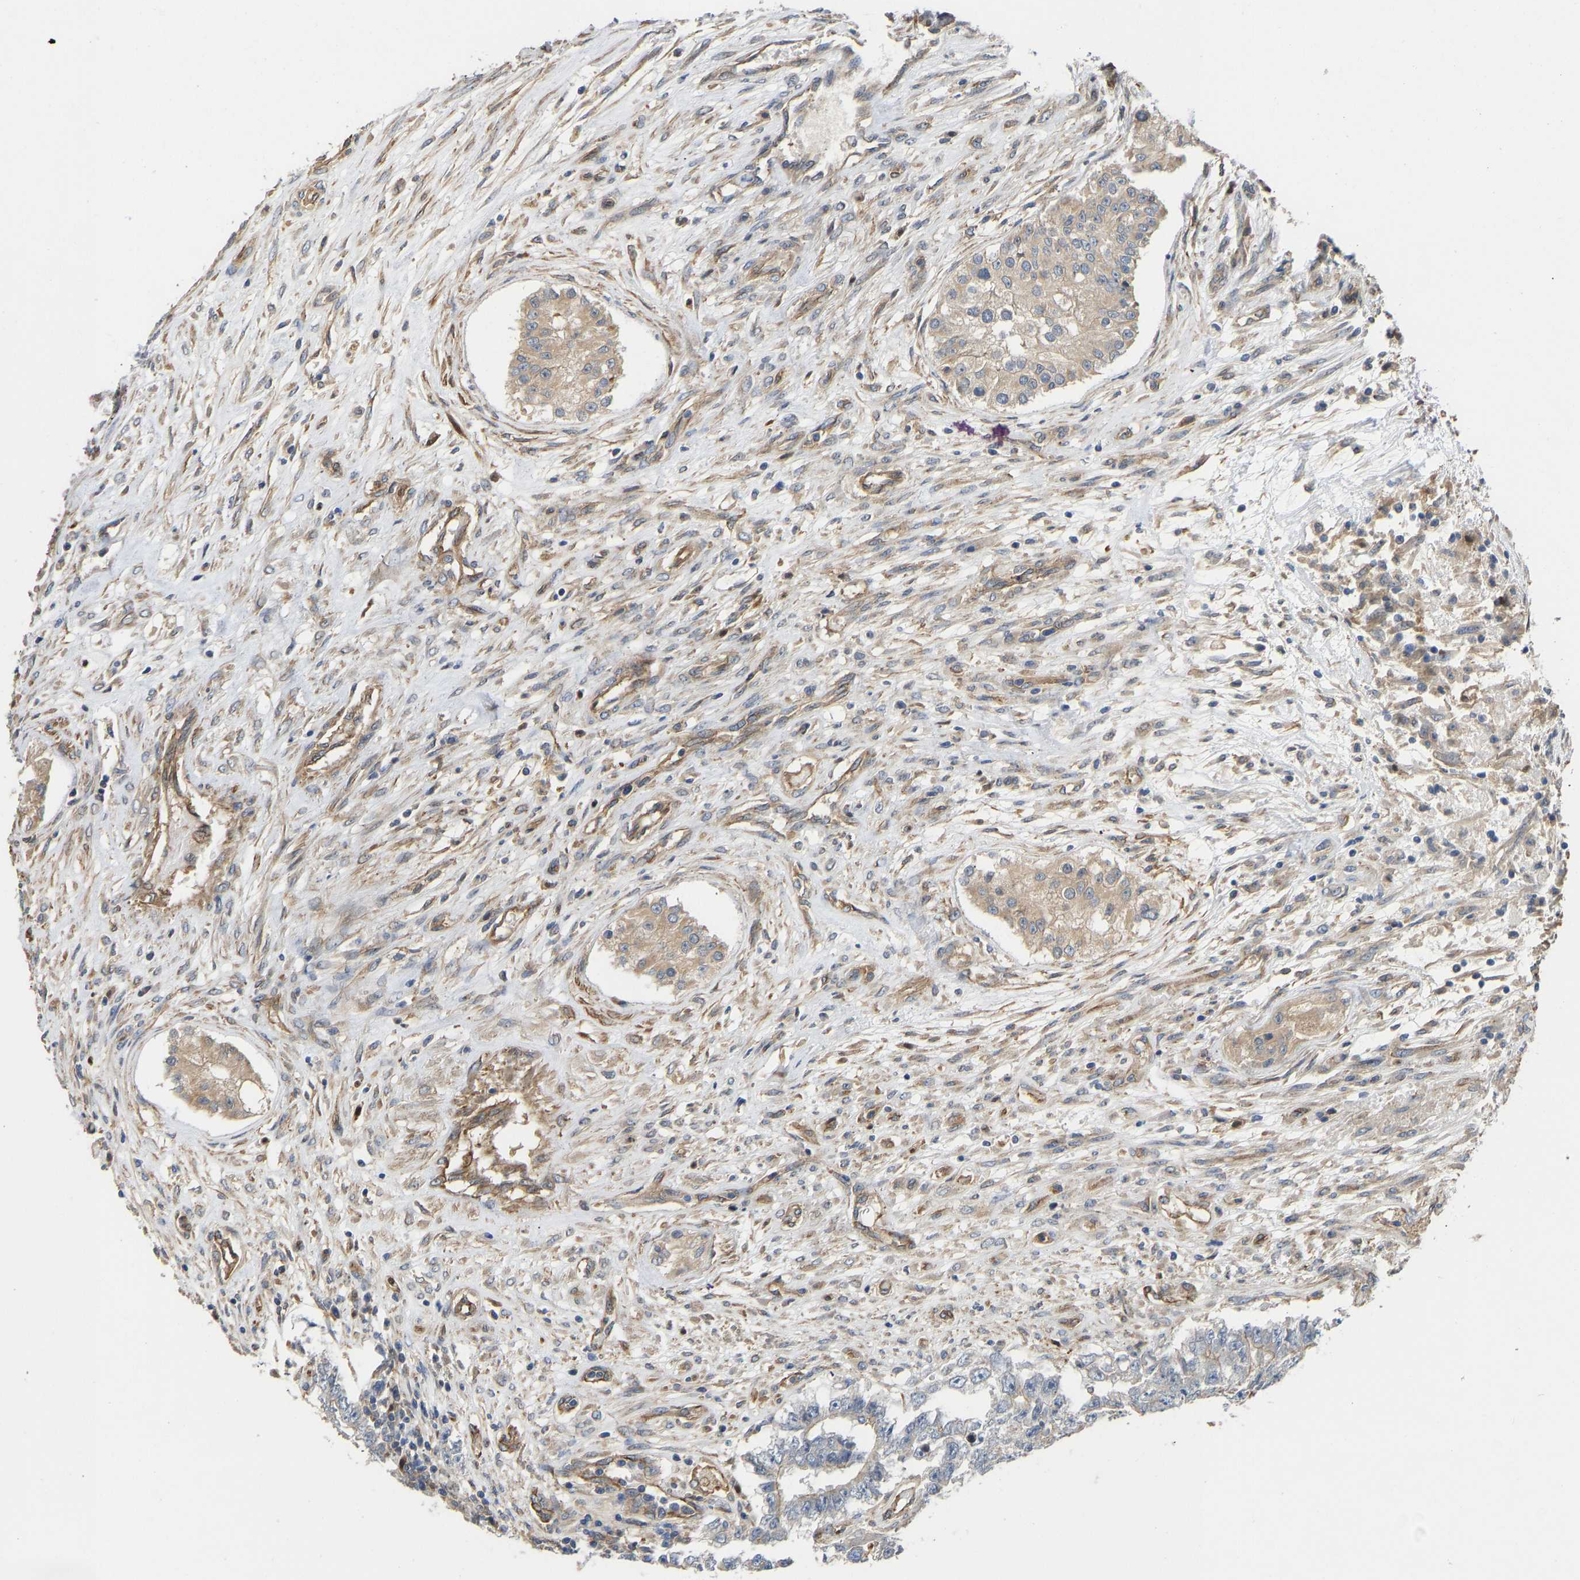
{"staining": {"intensity": "negative", "quantity": "none", "location": "none"}, "tissue": "testis cancer", "cell_type": "Tumor cells", "image_type": "cancer", "snomed": [{"axis": "morphology", "description": "Carcinoma, Embryonal, NOS"}, {"axis": "topography", "description": "Testis"}], "caption": "Immunohistochemical staining of testis embryonal carcinoma demonstrates no significant staining in tumor cells.", "gene": "ELMO2", "patient": {"sex": "male", "age": 25}}